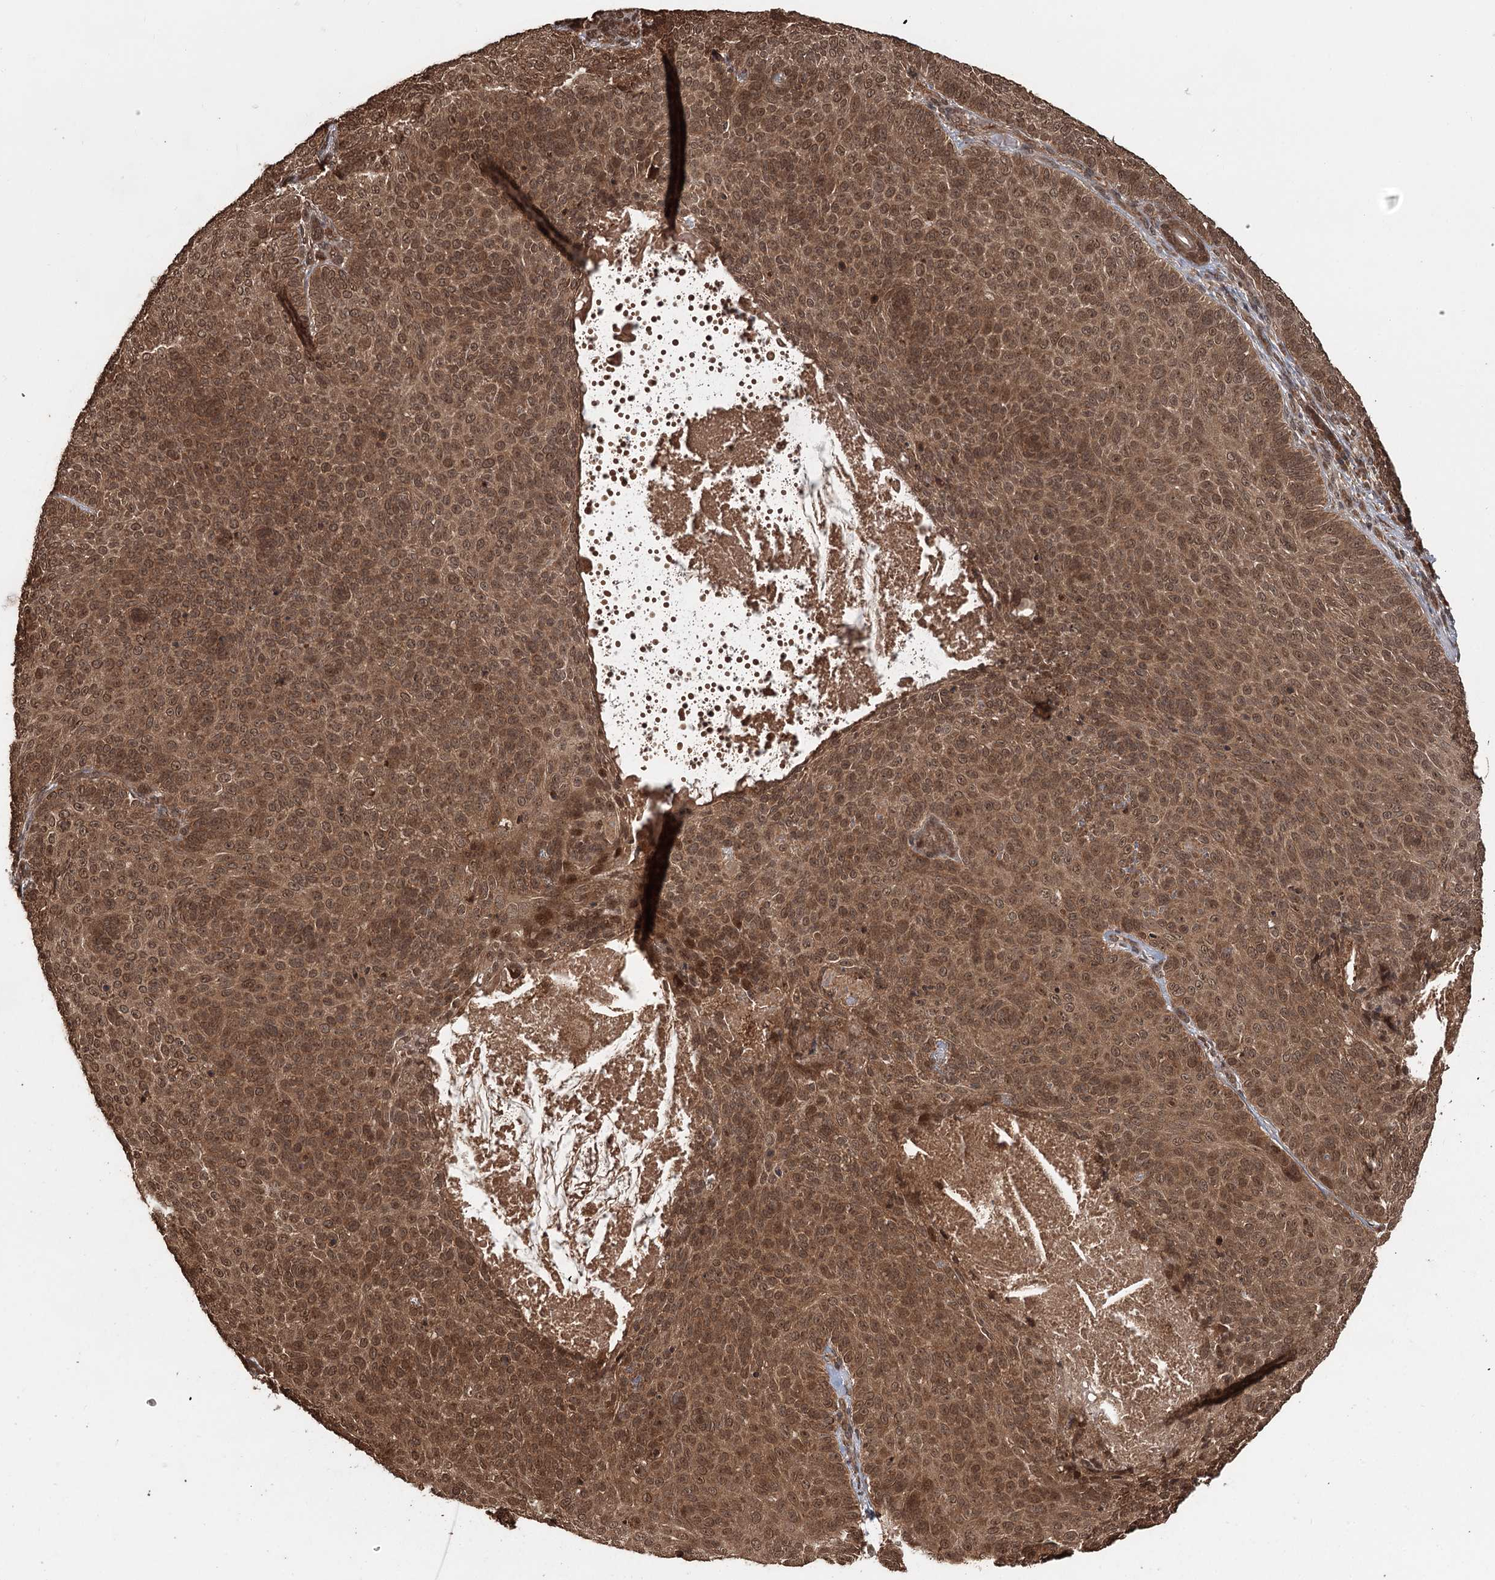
{"staining": {"intensity": "moderate", "quantity": ">75%", "location": "cytoplasmic/membranous,nuclear"}, "tissue": "skin cancer", "cell_type": "Tumor cells", "image_type": "cancer", "snomed": [{"axis": "morphology", "description": "Basal cell carcinoma"}, {"axis": "topography", "description": "Skin"}], "caption": "Immunohistochemical staining of skin cancer exhibits medium levels of moderate cytoplasmic/membranous and nuclear expression in approximately >75% of tumor cells. The protein is shown in brown color, while the nuclei are stained blue.", "gene": "N6AMT1", "patient": {"sex": "male", "age": 85}}